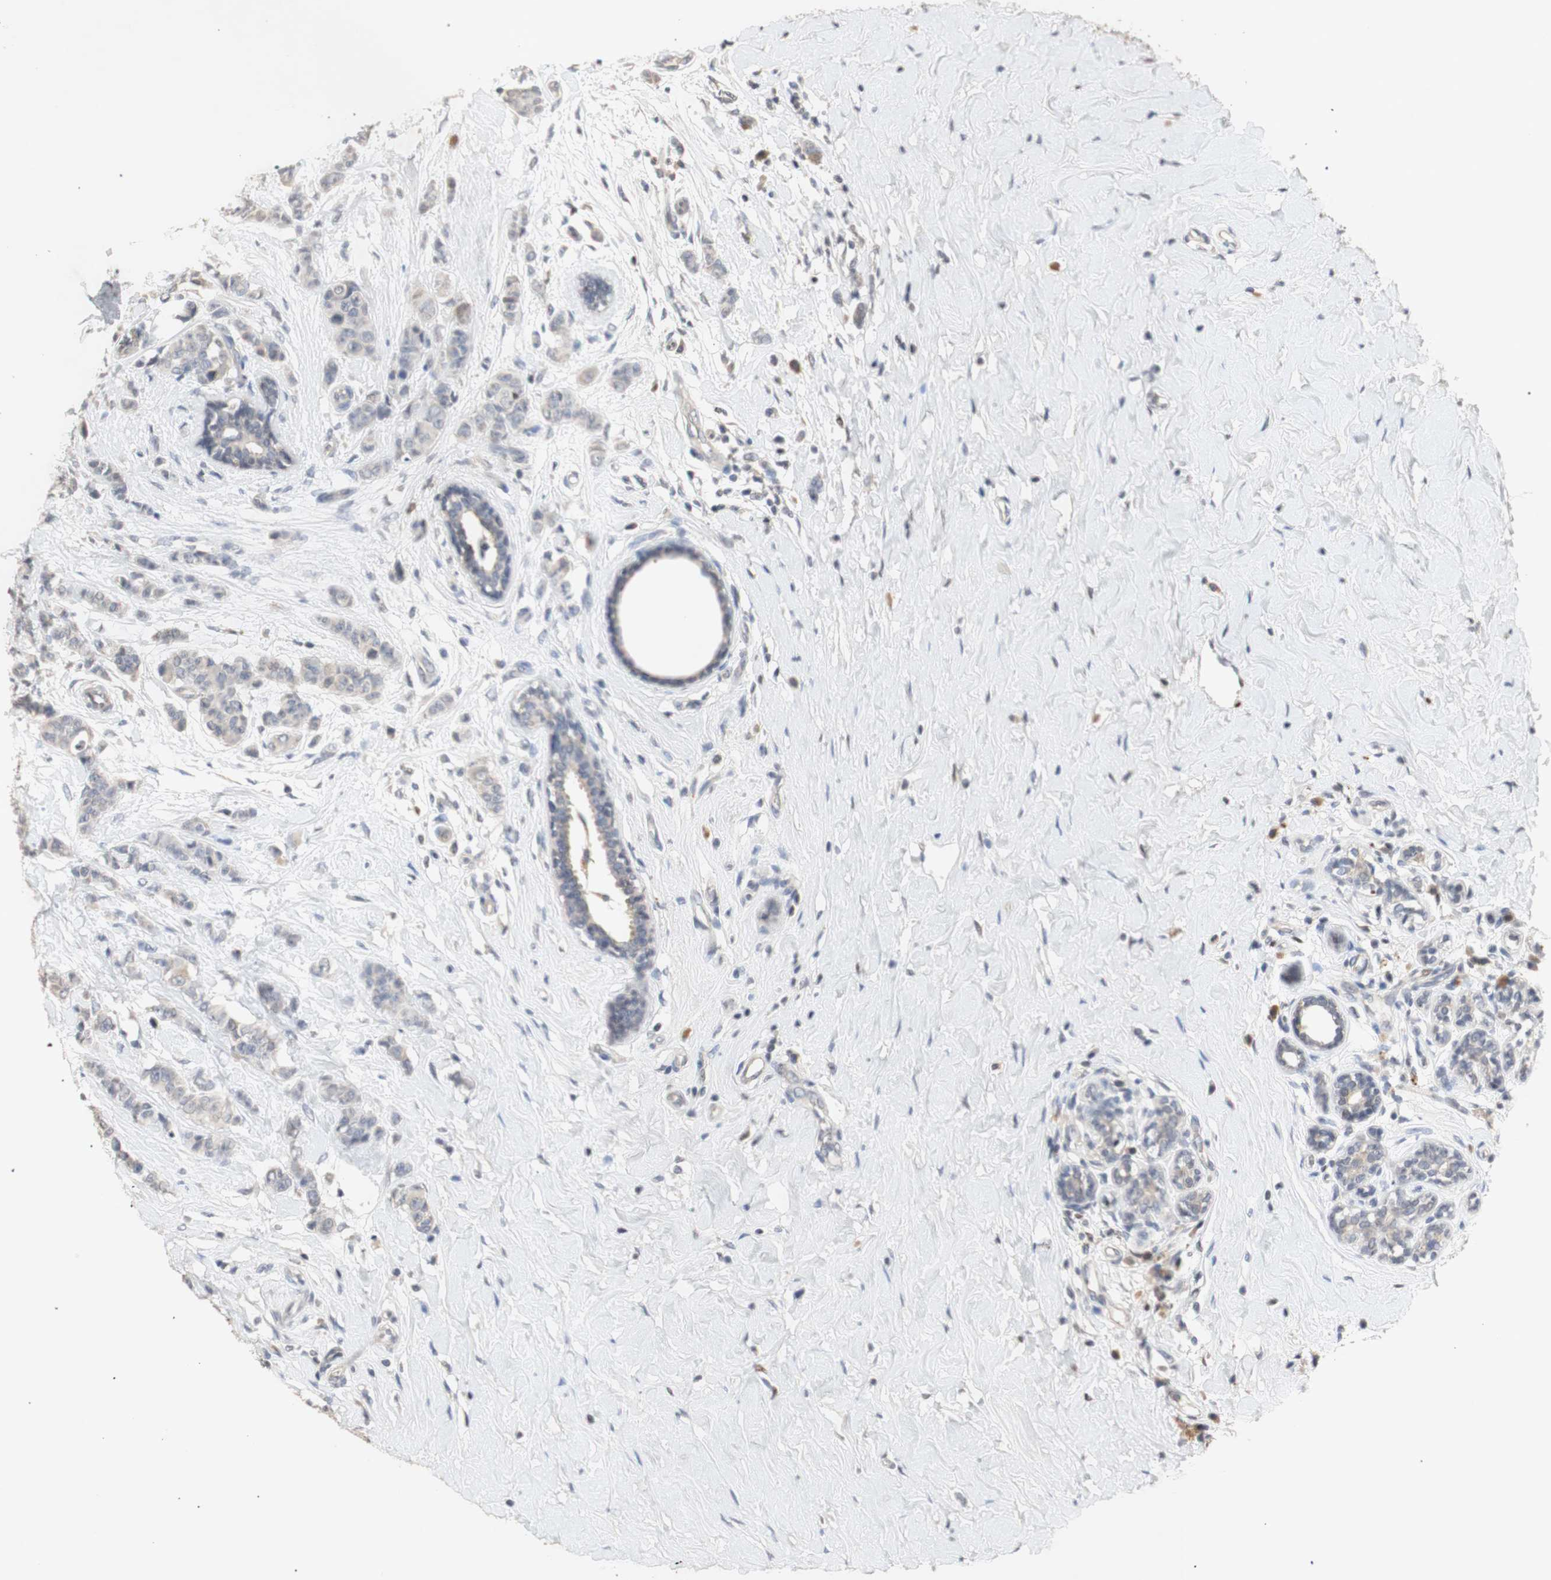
{"staining": {"intensity": "negative", "quantity": "none", "location": "none"}, "tissue": "breast cancer", "cell_type": "Tumor cells", "image_type": "cancer", "snomed": [{"axis": "morphology", "description": "Normal tissue, NOS"}, {"axis": "morphology", "description": "Duct carcinoma"}, {"axis": "topography", "description": "Breast"}], "caption": "Immunohistochemistry (IHC) of breast cancer (intraductal carcinoma) reveals no expression in tumor cells. The staining is performed using DAB brown chromogen with nuclei counter-stained in using hematoxylin.", "gene": "FOSB", "patient": {"sex": "female", "age": 40}}